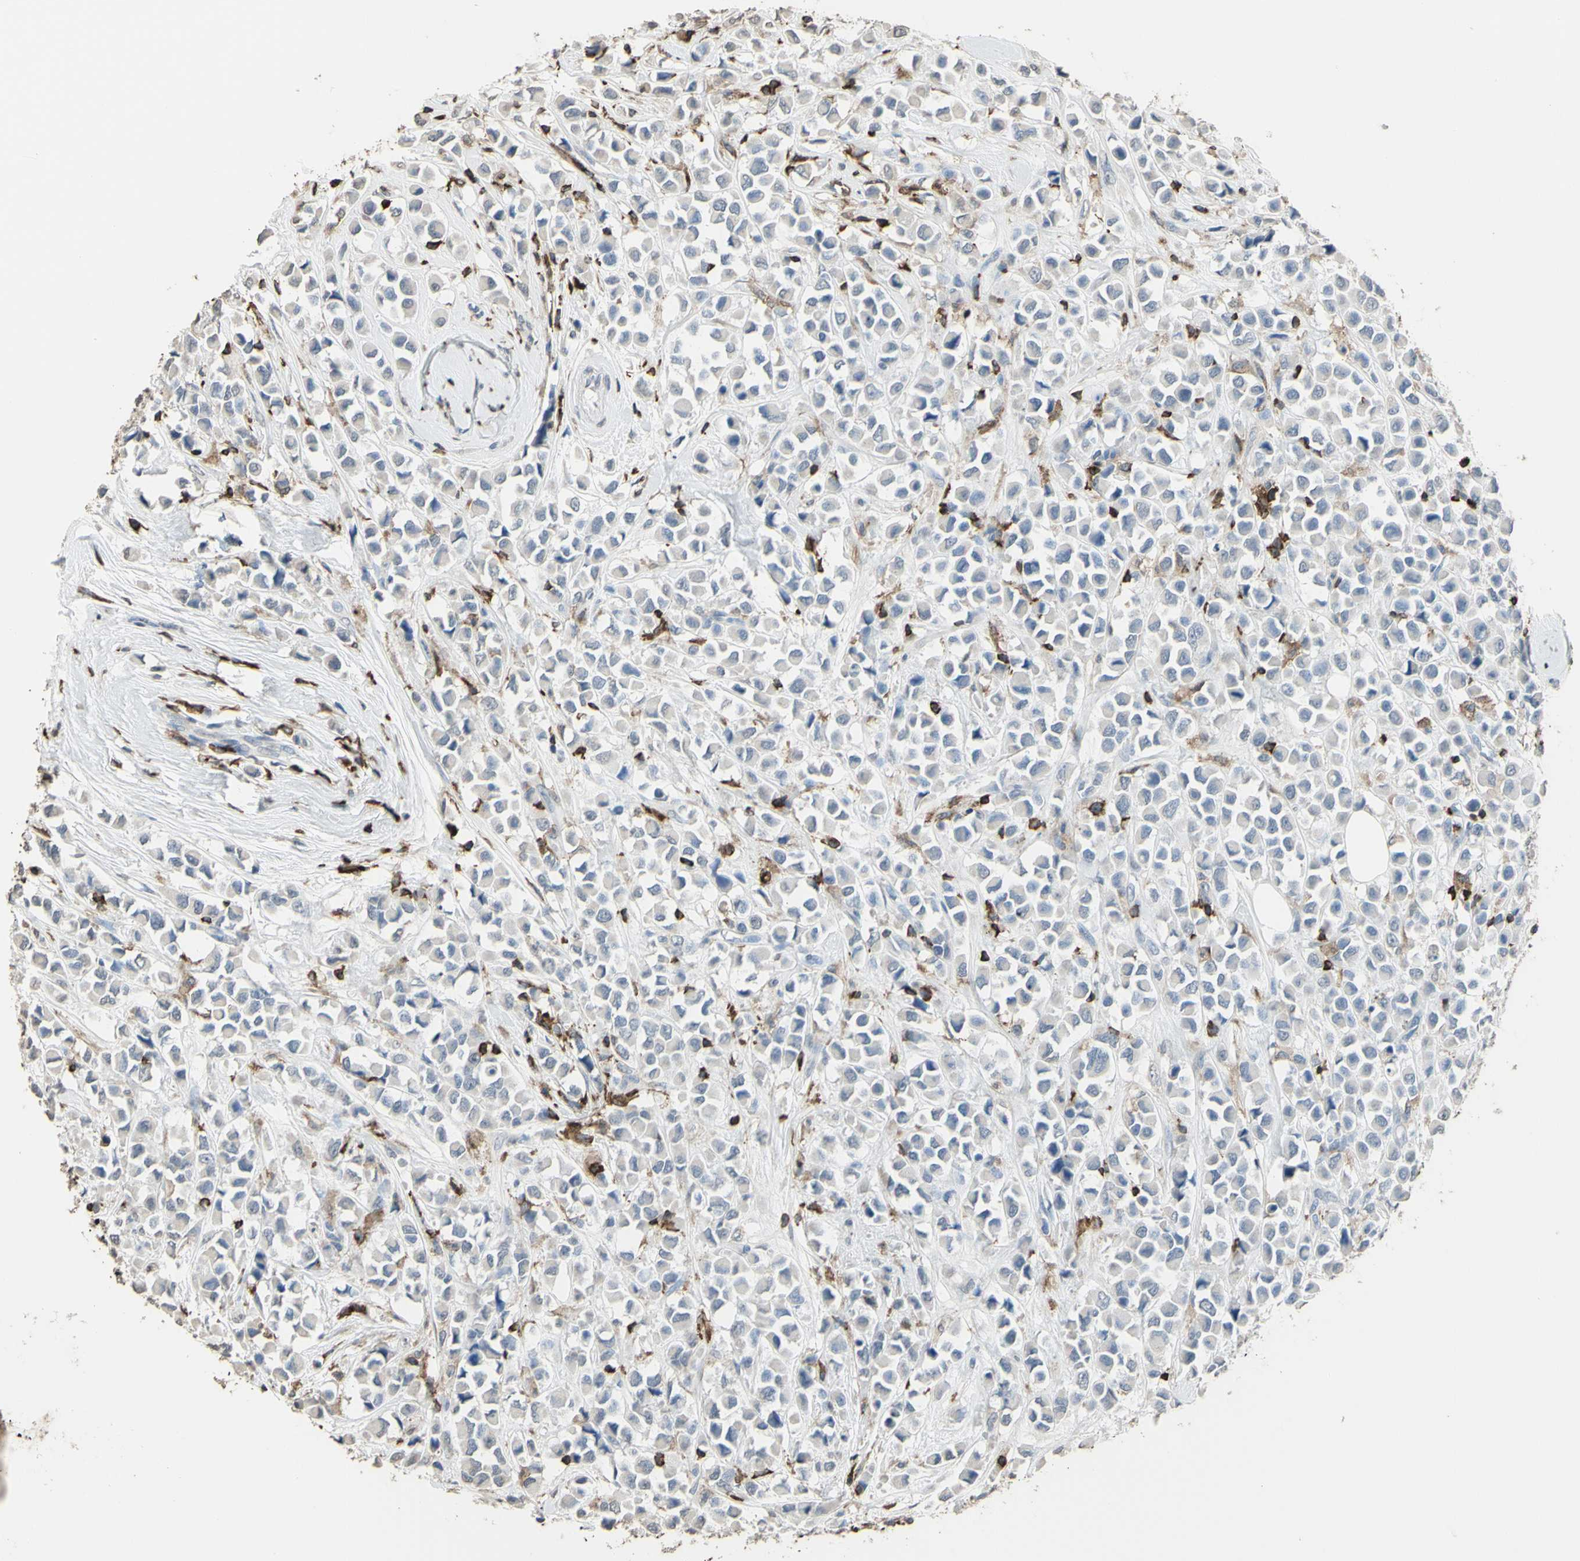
{"staining": {"intensity": "negative", "quantity": "none", "location": "none"}, "tissue": "breast cancer", "cell_type": "Tumor cells", "image_type": "cancer", "snomed": [{"axis": "morphology", "description": "Duct carcinoma"}, {"axis": "topography", "description": "Breast"}], "caption": "High power microscopy histopathology image of an IHC micrograph of breast invasive ductal carcinoma, revealing no significant positivity in tumor cells. (DAB immunohistochemistry (IHC) with hematoxylin counter stain).", "gene": "PSTPIP1", "patient": {"sex": "female", "age": 61}}